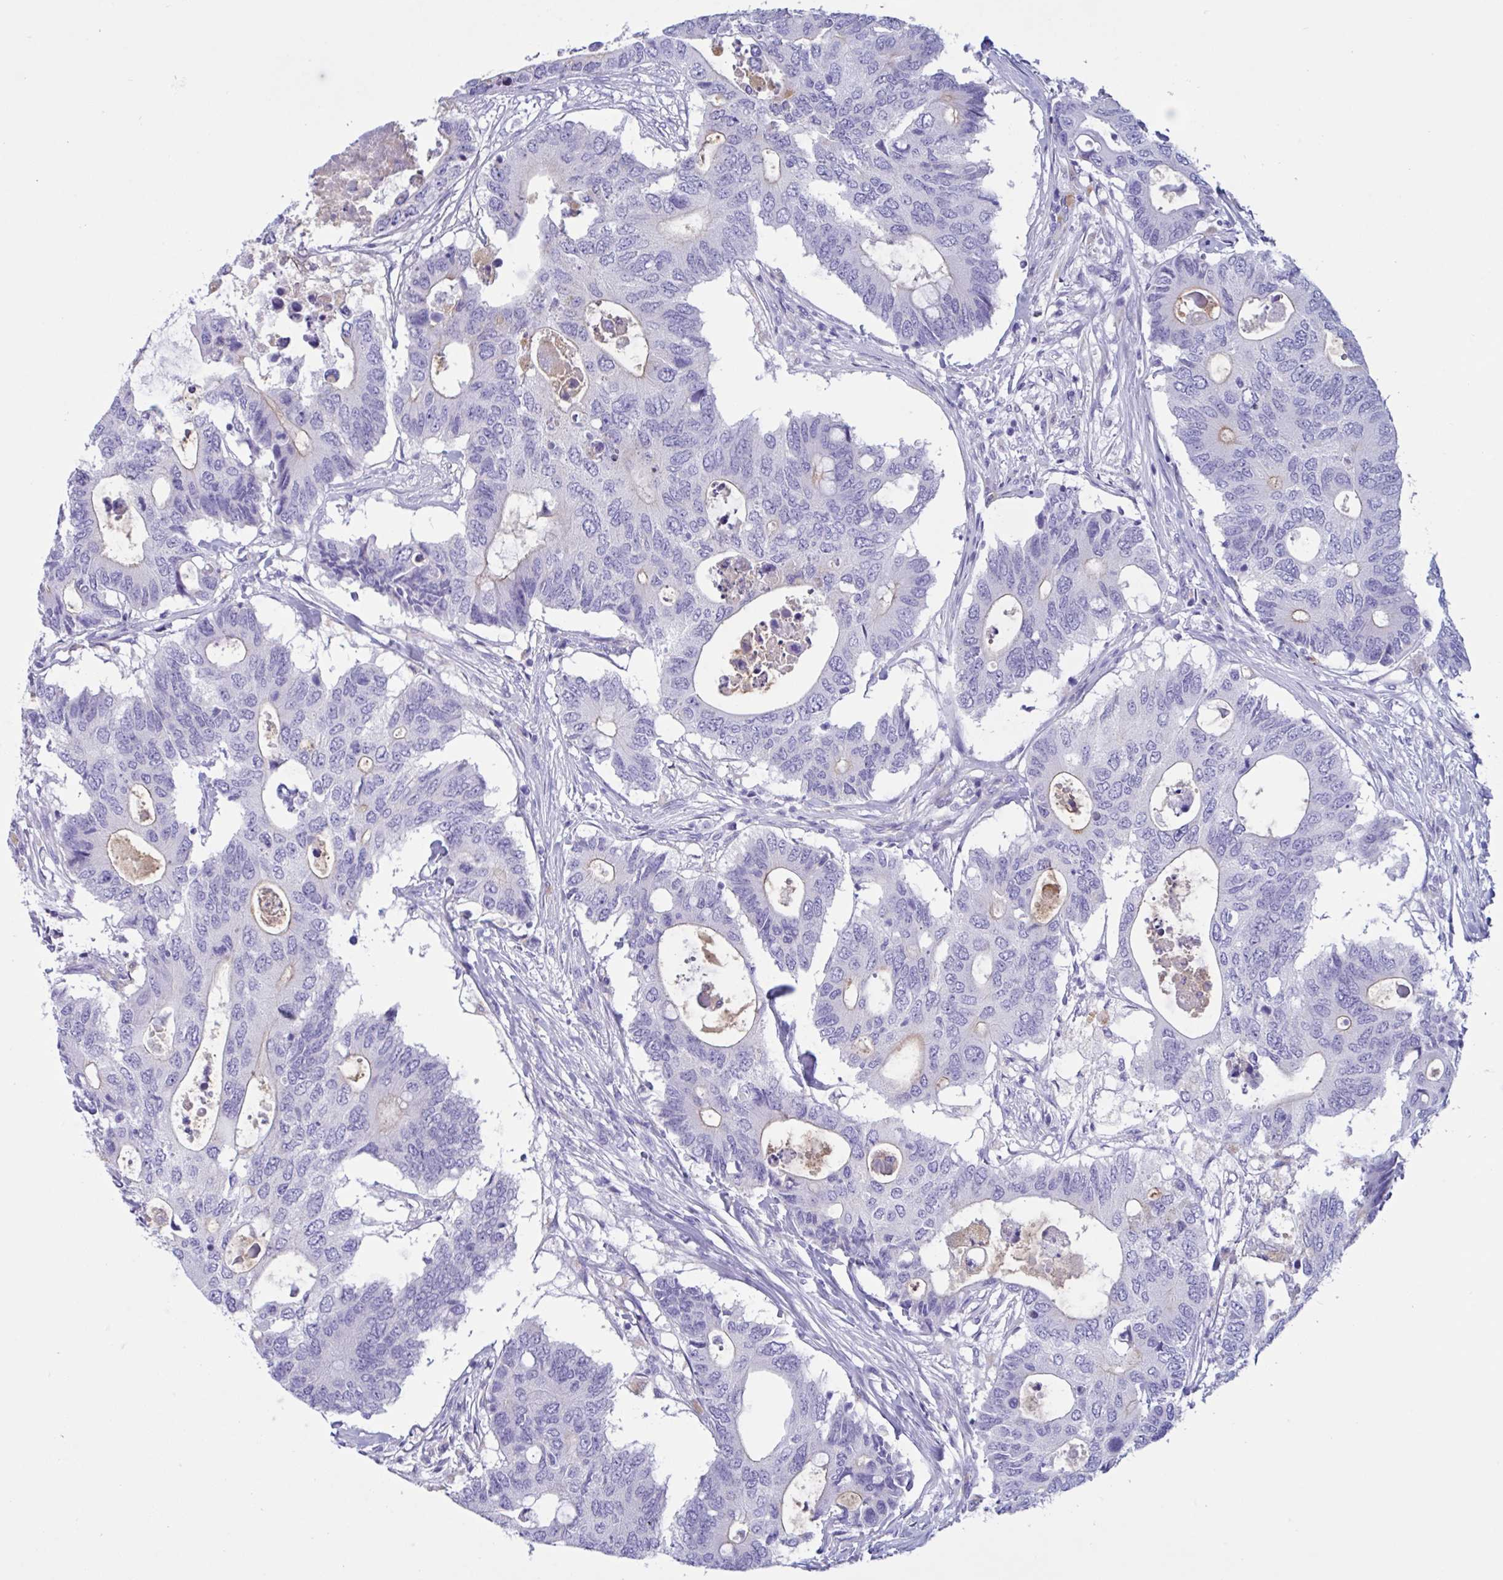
{"staining": {"intensity": "negative", "quantity": "none", "location": "none"}, "tissue": "colorectal cancer", "cell_type": "Tumor cells", "image_type": "cancer", "snomed": [{"axis": "morphology", "description": "Adenocarcinoma, NOS"}, {"axis": "topography", "description": "Colon"}], "caption": "The micrograph reveals no staining of tumor cells in colorectal cancer (adenocarcinoma).", "gene": "RPL22L1", "patient": {"sex": "male", "age": 71}}